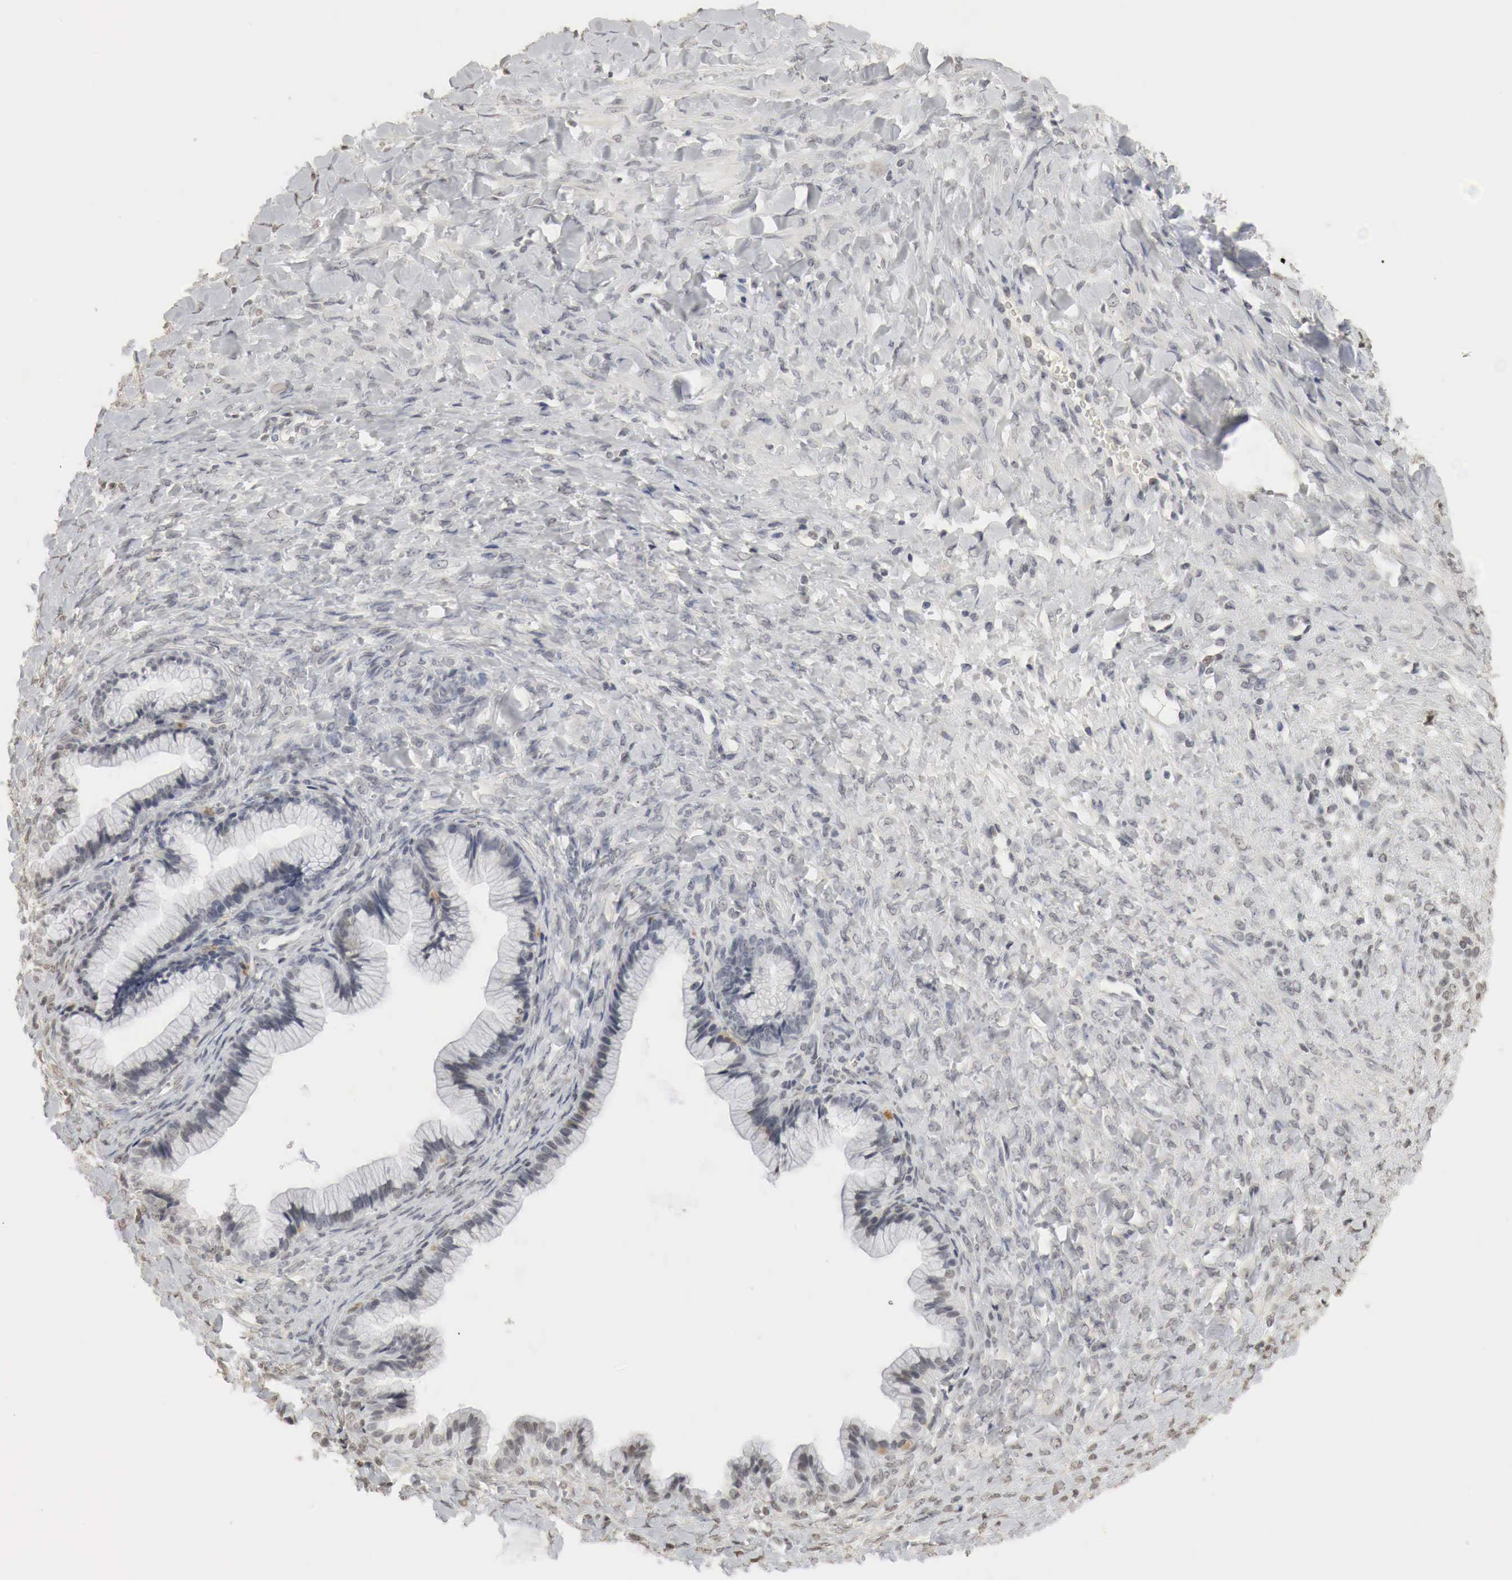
{"staining": {"intensity": "weak", "quantity": "<25%", "location": "cytoplasmic/membranous"}, "tissue": "ovarian cancer", "cell_type": "Tumor cells", "image_type": "cancer", "snomed": [{"axis": "morphology", "description": "Cystadenocarcinoma, mucinous, NOS"}, {"axis": "topography", "description": "Ovary"}], "caption": "Ovarian mucinous cystadenocarcinoma was stained to show a protein in brown. There is no significant positivity in tumor cells. The staining is performed using DAB (3,3'-diaminobenzidine) brown chromogen with nuclei counter-stained in using hematoxylin.", "gene": "ERBB4", "patient": {"sex": "female", "age": 41}}